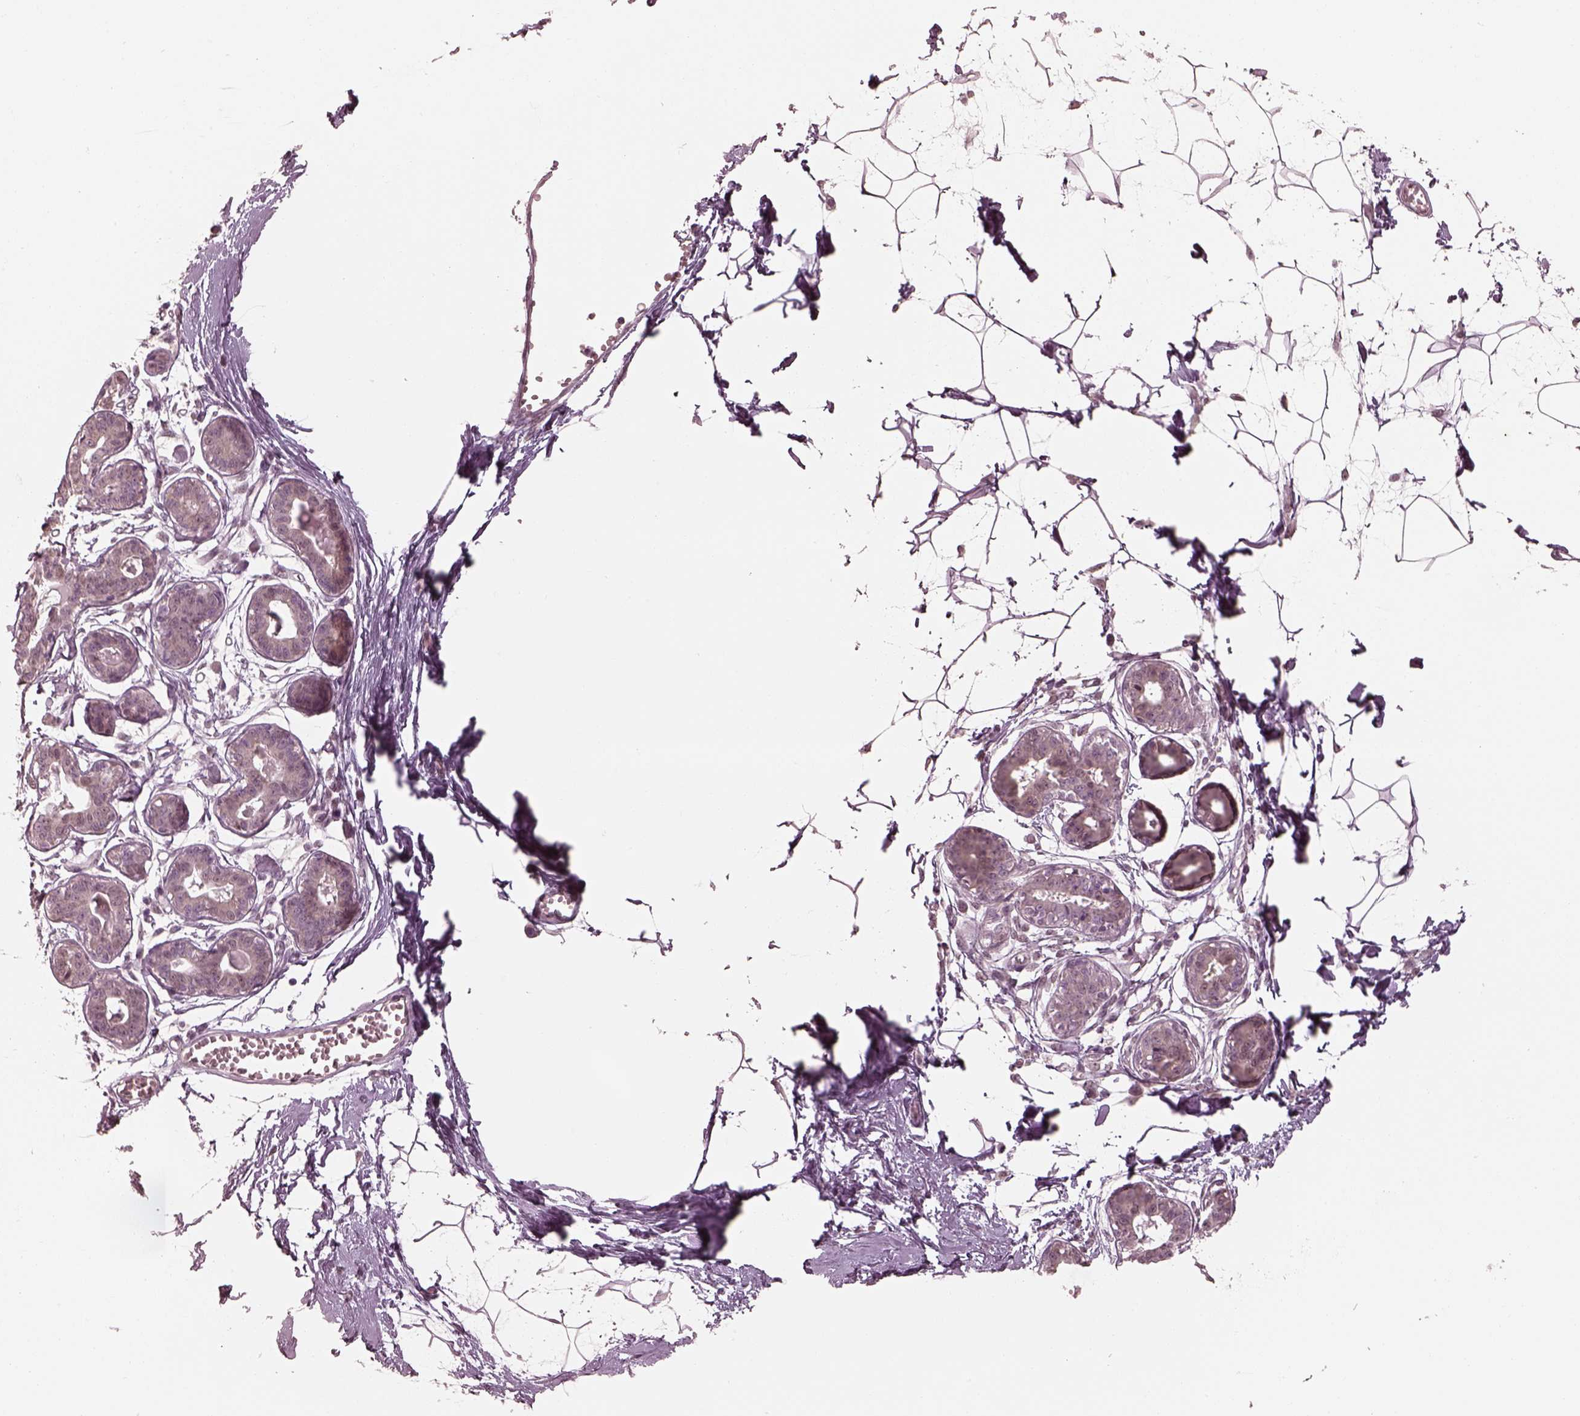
{"staining": {"intensity": "negative", "quantity": "none", "location": "none"}, "tissue": "breast", "cell_type": "Adipocytes", "image_type": "normal", "snomed": [{"axis": "morphology", "description": "Normal tissue, NOS"}, {"axis": "topography", "description": "Breast"}], "caption": "Adipocytes show no significant protein expression in unremarkable breast. (DAB (3,3'-diaminobenzidine) immunohistochemistry (IHC) with hematoxylin counter stain).", "gene": "IQCB1", "patient": {"sex": "female", "age": 45}}